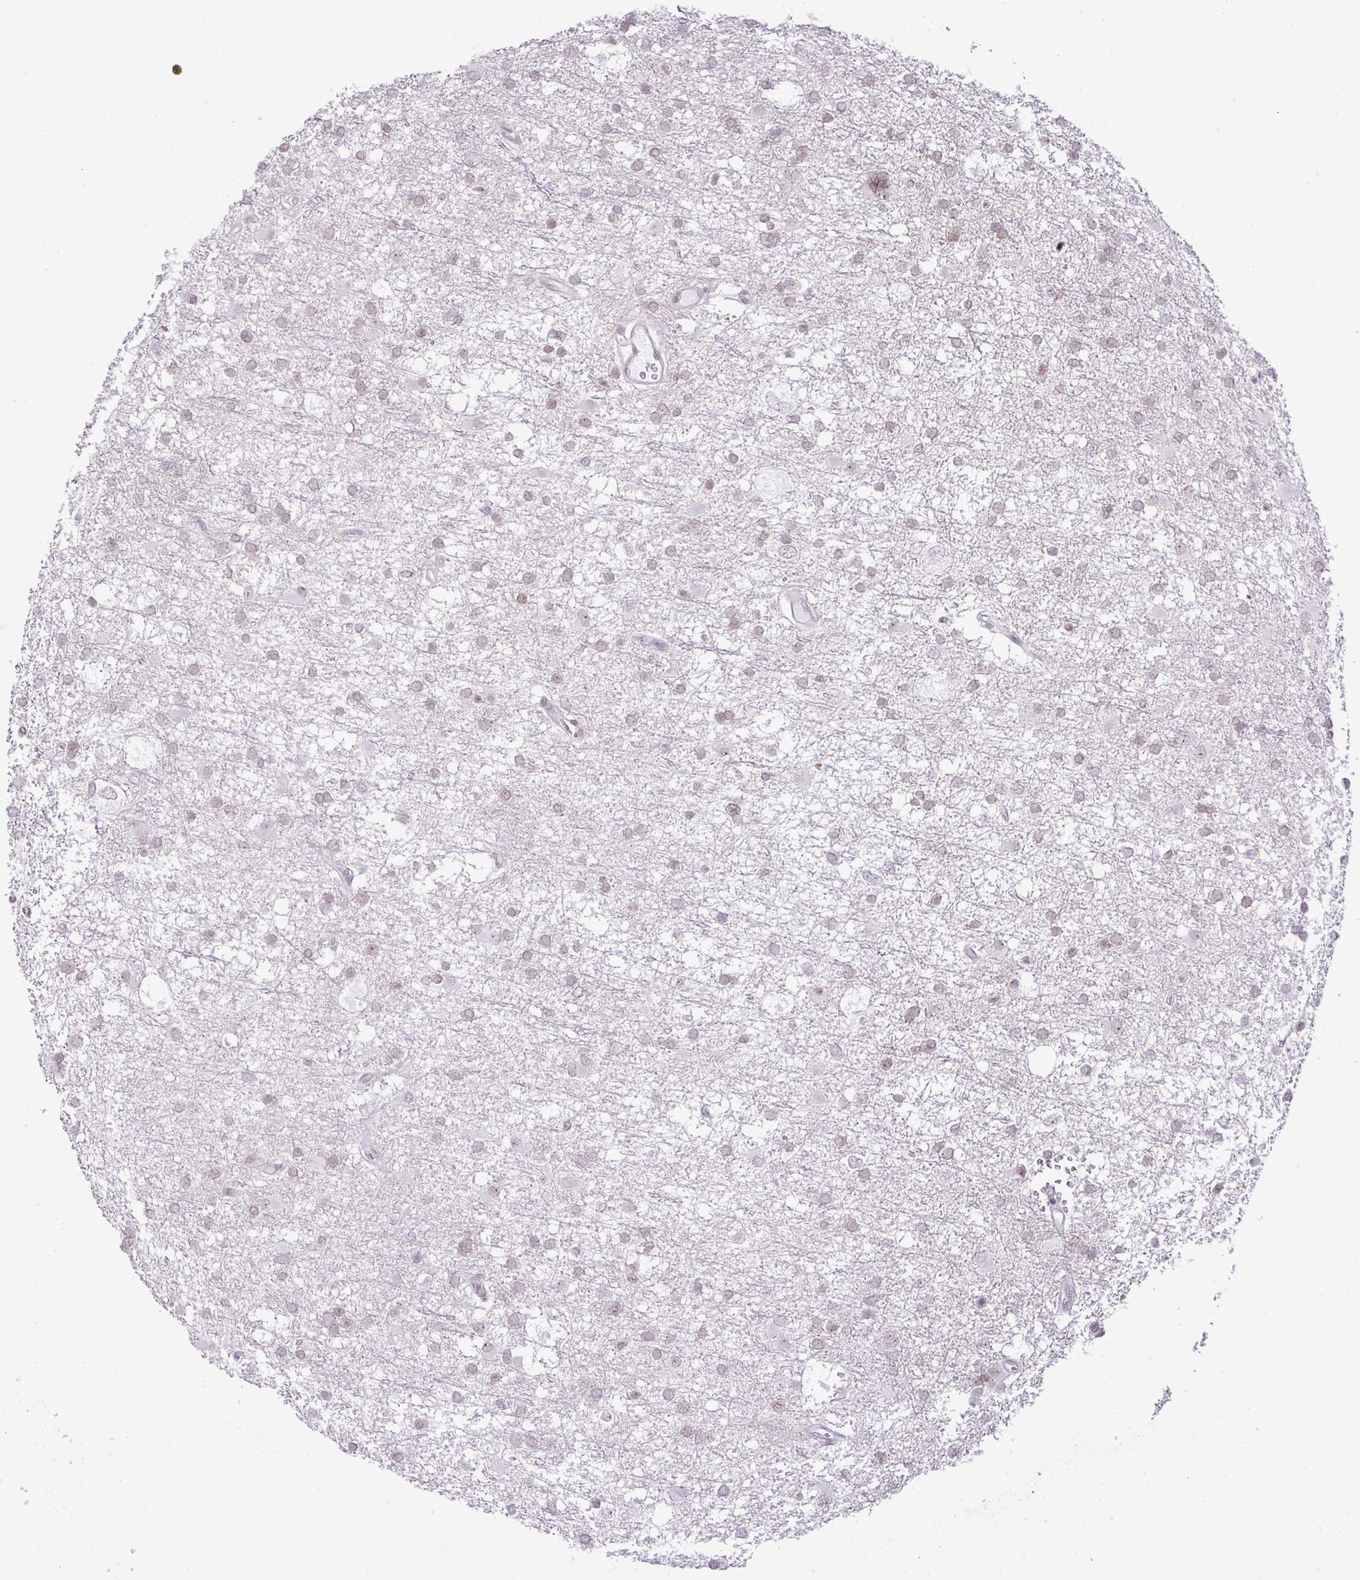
{"staining": {"intensity": "weak", "quantity": "<25%", "location": "nuclear"}, "tissue": "glioma", "cell_type": "Tumor cells", "image_type": "cancer", "snomed": [{"axis": "morphology", "description": "Glioma, malignant, High grade"}, {"axis": "topography", "description": "Brain"}], "caption": "DAB (3,3'-diaminobenzidine) immunohistochemical staining of high-grade glioma (malignant) displays no significant expression in tumor cells.", "gene": "CCDC137", "patient": {"sex": "male", "age": 61}}